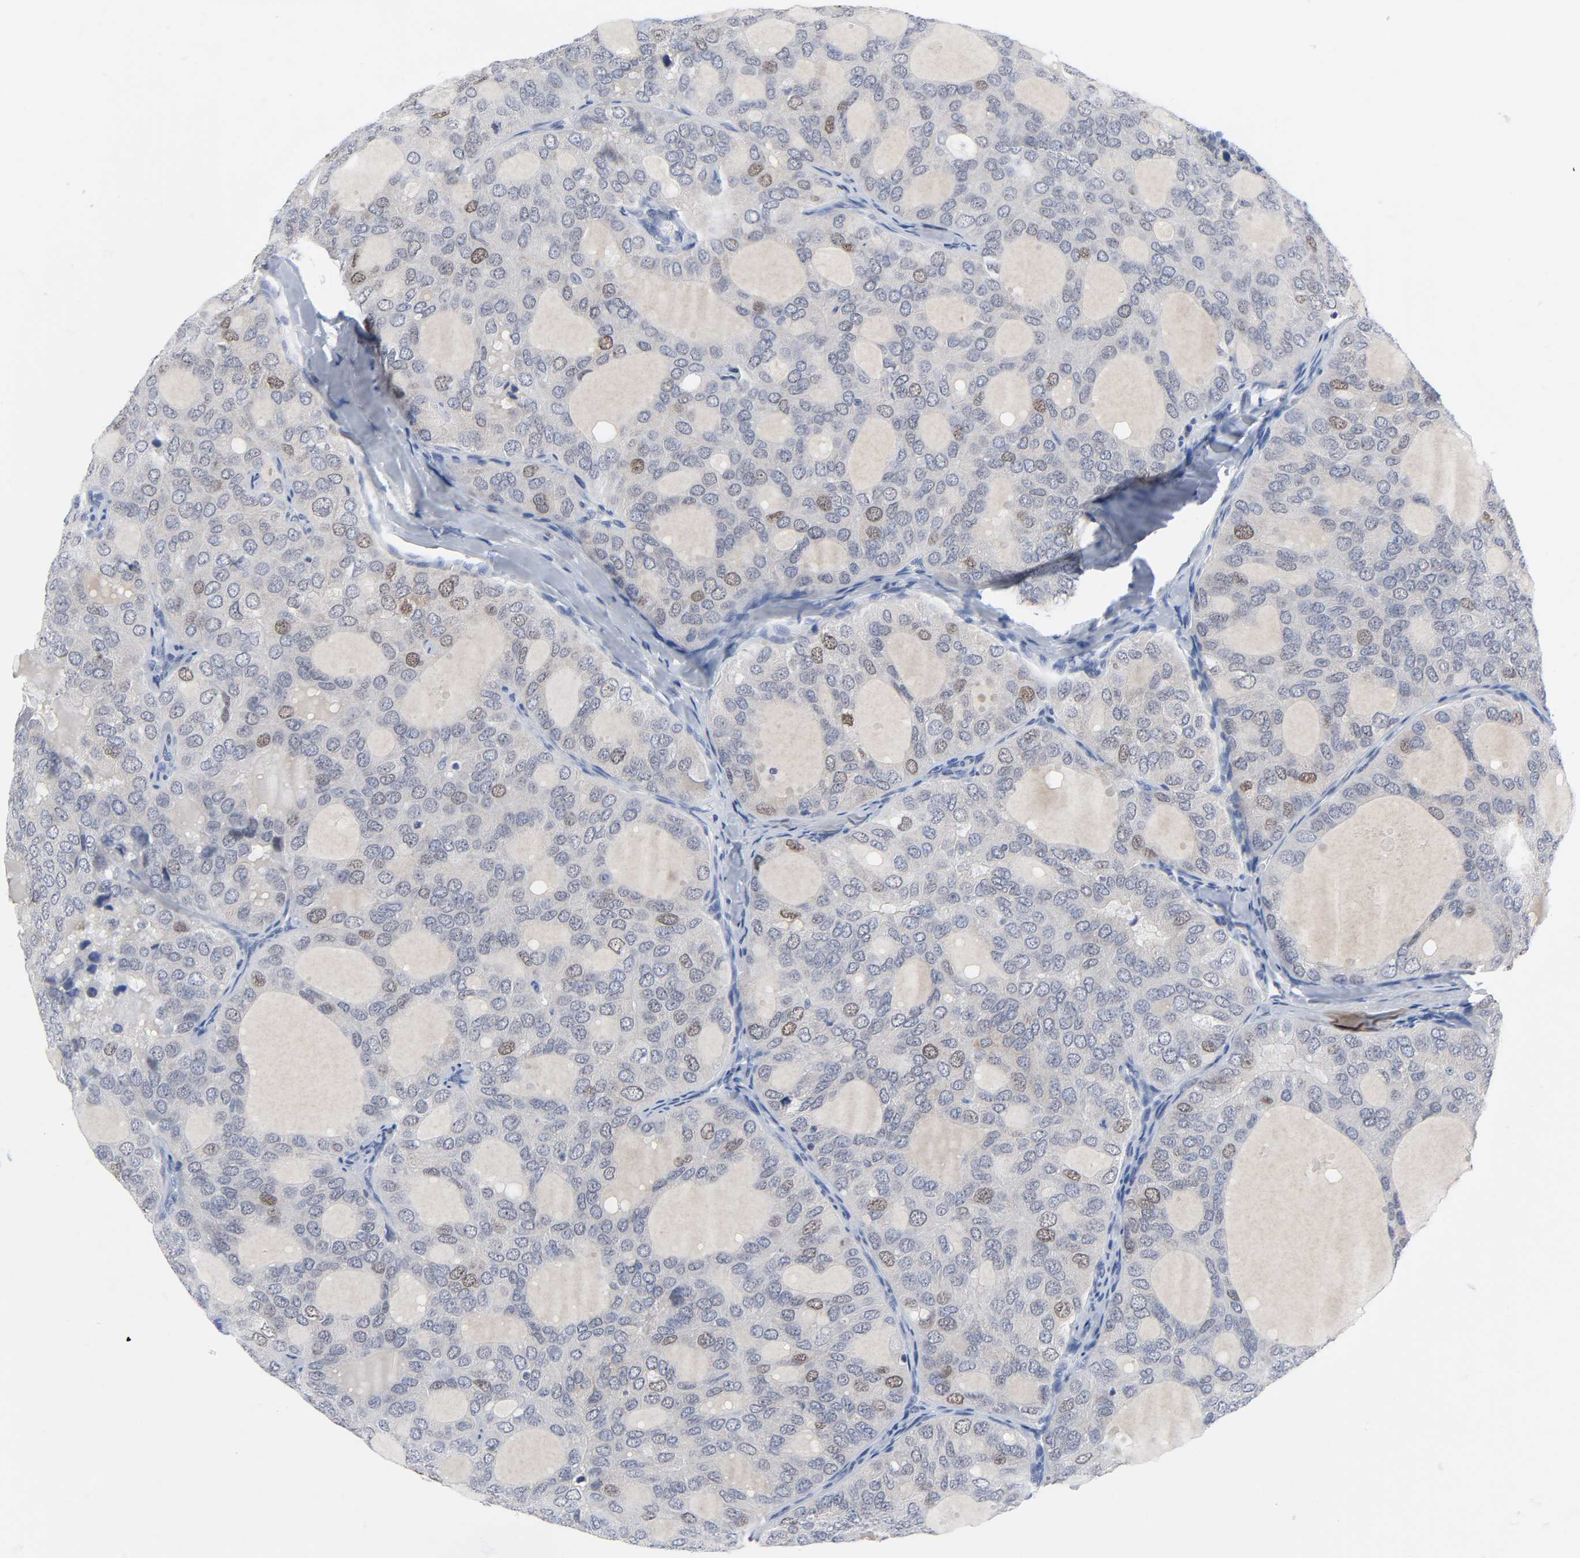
{"staining": {"intensity": "weak", "quantity": "<25%", "location": "nuclear"}, "tissue": "thyroid cancer", "cell_type": "Tumor cells", "image_type": "cancer", "snomed": [{"axis": "morphology", "description": "Follicular adenoma carcinoma, NOS"}, {"axis": "topography", "description": "Thyroid gland"}], "caption": "High power microscopy image of an IHC photomicrograph of thyroid follicular adenoma carcinoma, revealing no significant positivity in tumor cells.", "gene": "WEE1", "patient": {"sex": "male", "age": 75}}